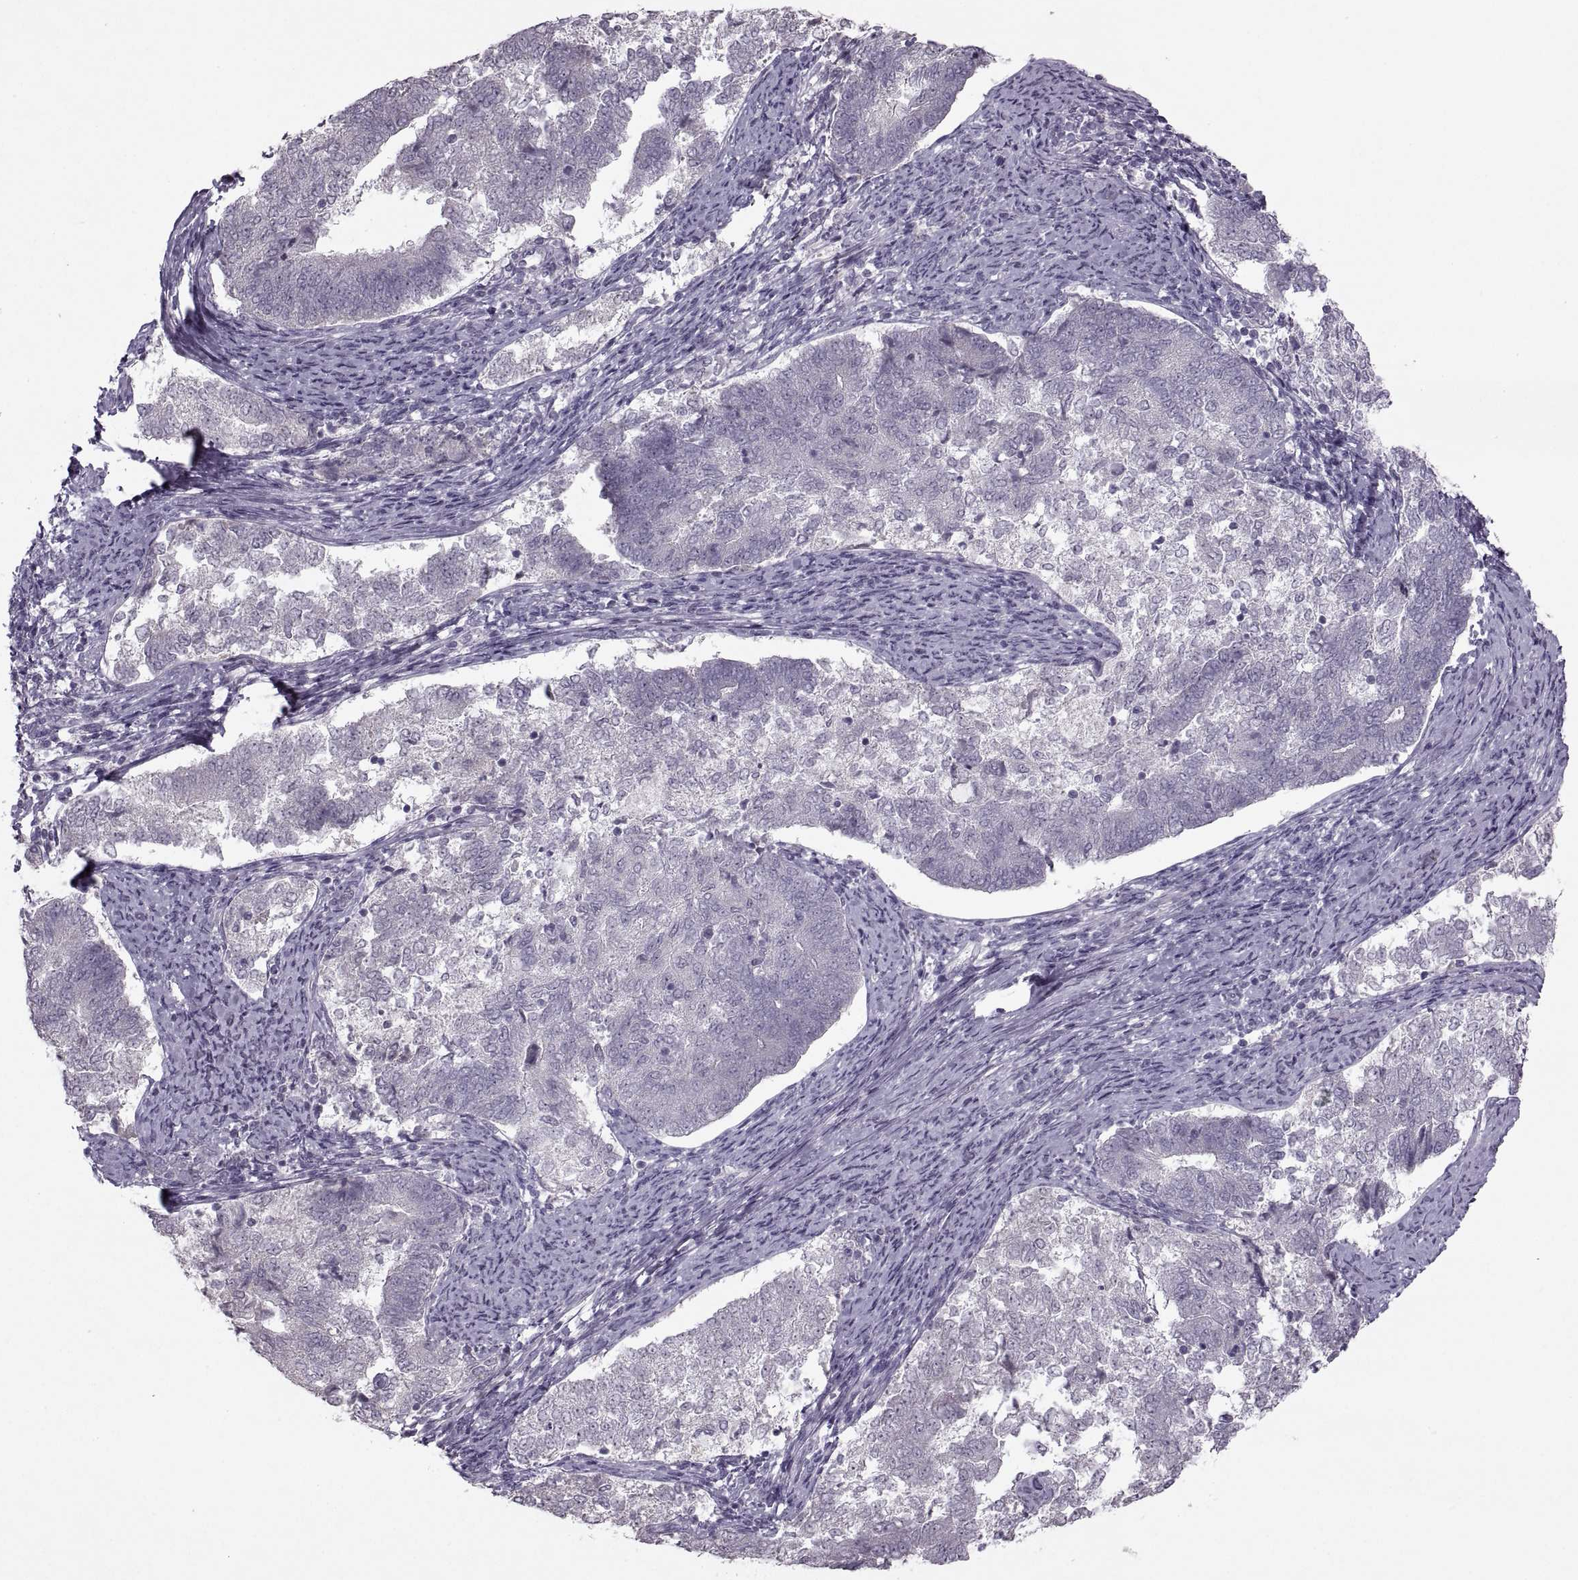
{"staining": {"intensity": "negative", "quantity": "none", "location": "none"}, "tissue": "endometrial cancer", "cell_type": "Tumor cells", "image_type": "cancer", "snomed": [{"axis": "morphology", "description": "Adenocarcinoma, NOS"}, {"axis": "topography", "description": "Endometrium"}], "caption": "Tumor cells are negative for protein expression in human endometrial adenocarcinoma. (IHC, brightfield microscopy, high magnification).", "gene": "MGAT4D", "patient": {"sex": "female", "age": 65}}